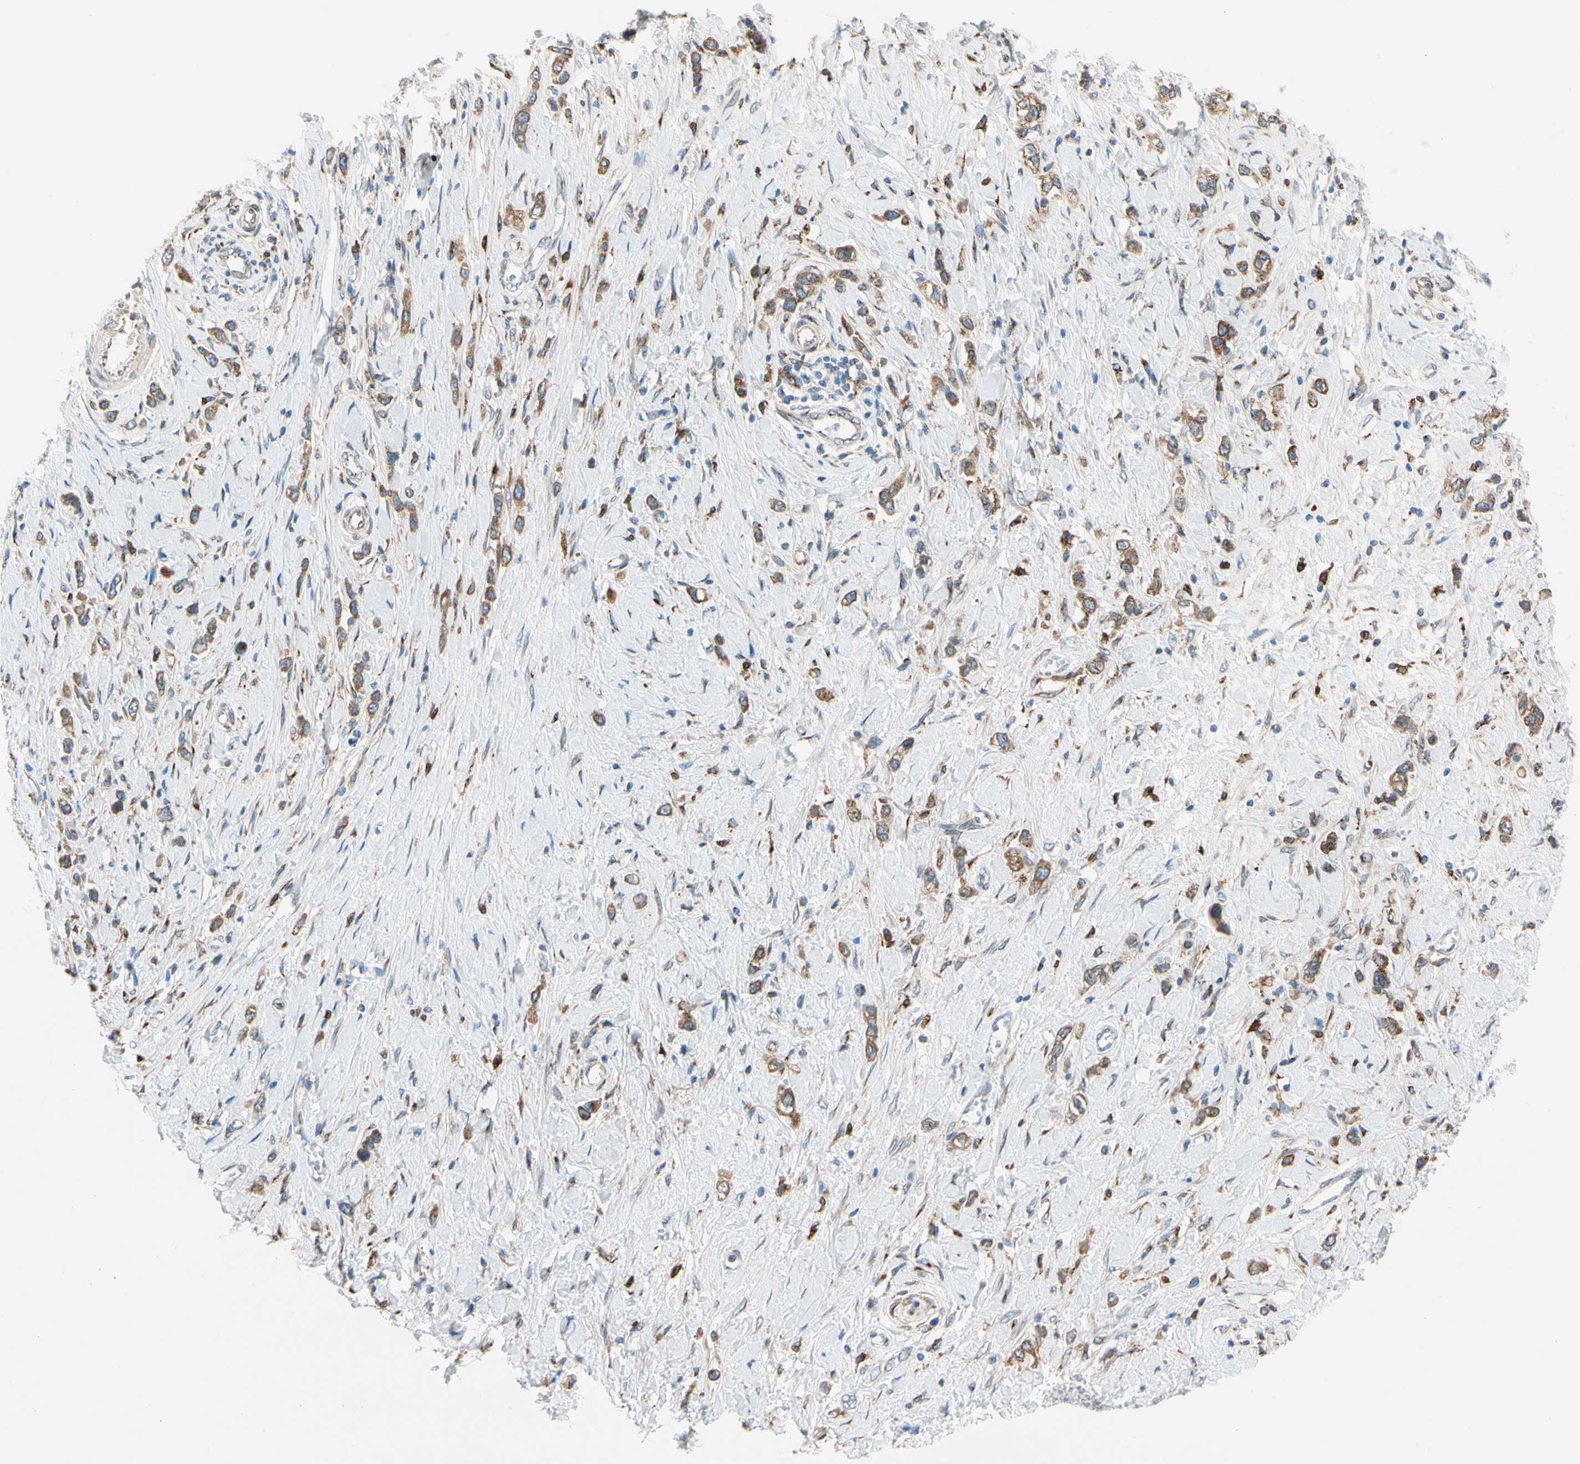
{"staining": {"intensity": "moderate", "quantity": ">75%", "location": "cytoplasmic/membranous"}, "tissue": "stomach cancer", "cell_type": "Tumor cells", "image_type": "cancer", "snomed": [{"axis": "morphology", "description": "Normal tissue, NOS"}, {"axis": "morphology", "description": "Adenocarcinoma, NOS"}, {"axis": "topography", "description": "Stomach, upper"}, {"axis": "topography", "description": "Stomach"}], "caption": "Immunohistochemistry (IHC) image of adenocarcinoma (stomach) stained for a protein (brown), which shows medium levels of moderate cytoplasmic/membranous staining in about >75% of tumor cells.", "gene": "NUCB1", "patient": {"sex": "female", "age": 65}}